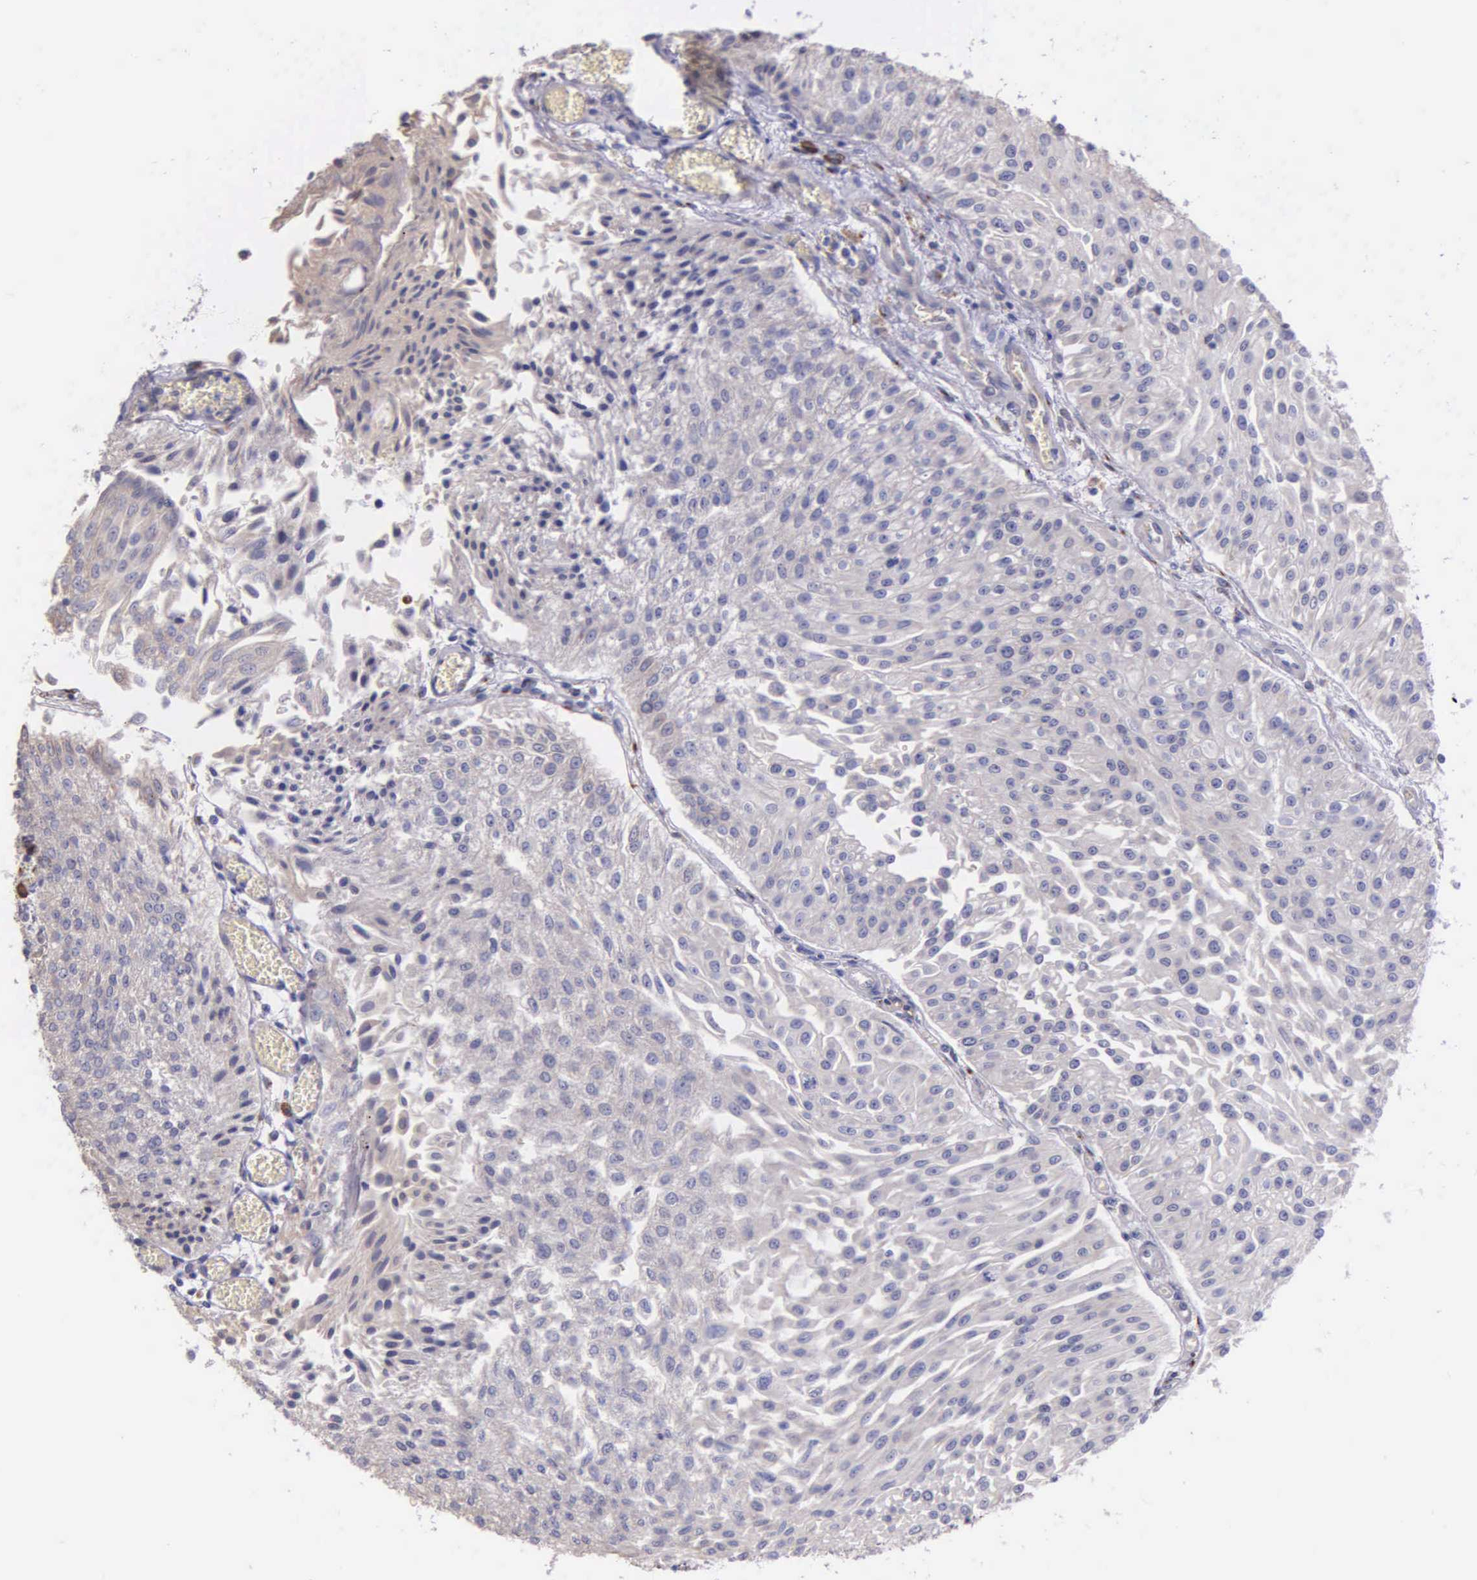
{"staining": {"intensity": "negative", "quantity": "none", "location": "none"}, "tissue": "urothelial cancer", "cell_type": "Tumor cells", "image_type": "cancer", "snomed": [{"axis": "morphology", "description": "Urothelial carcinoma, Low grade"}, {"axis": "topography", "description": "Urinary bladder"}], "caption": "This is an immunohistochemistry (IHC) micrograph of human urothelial cancer. There is no staining in tumor cells.", "gene": "ZC3H12B", "patient": {"sex": "male", "age": 86}}